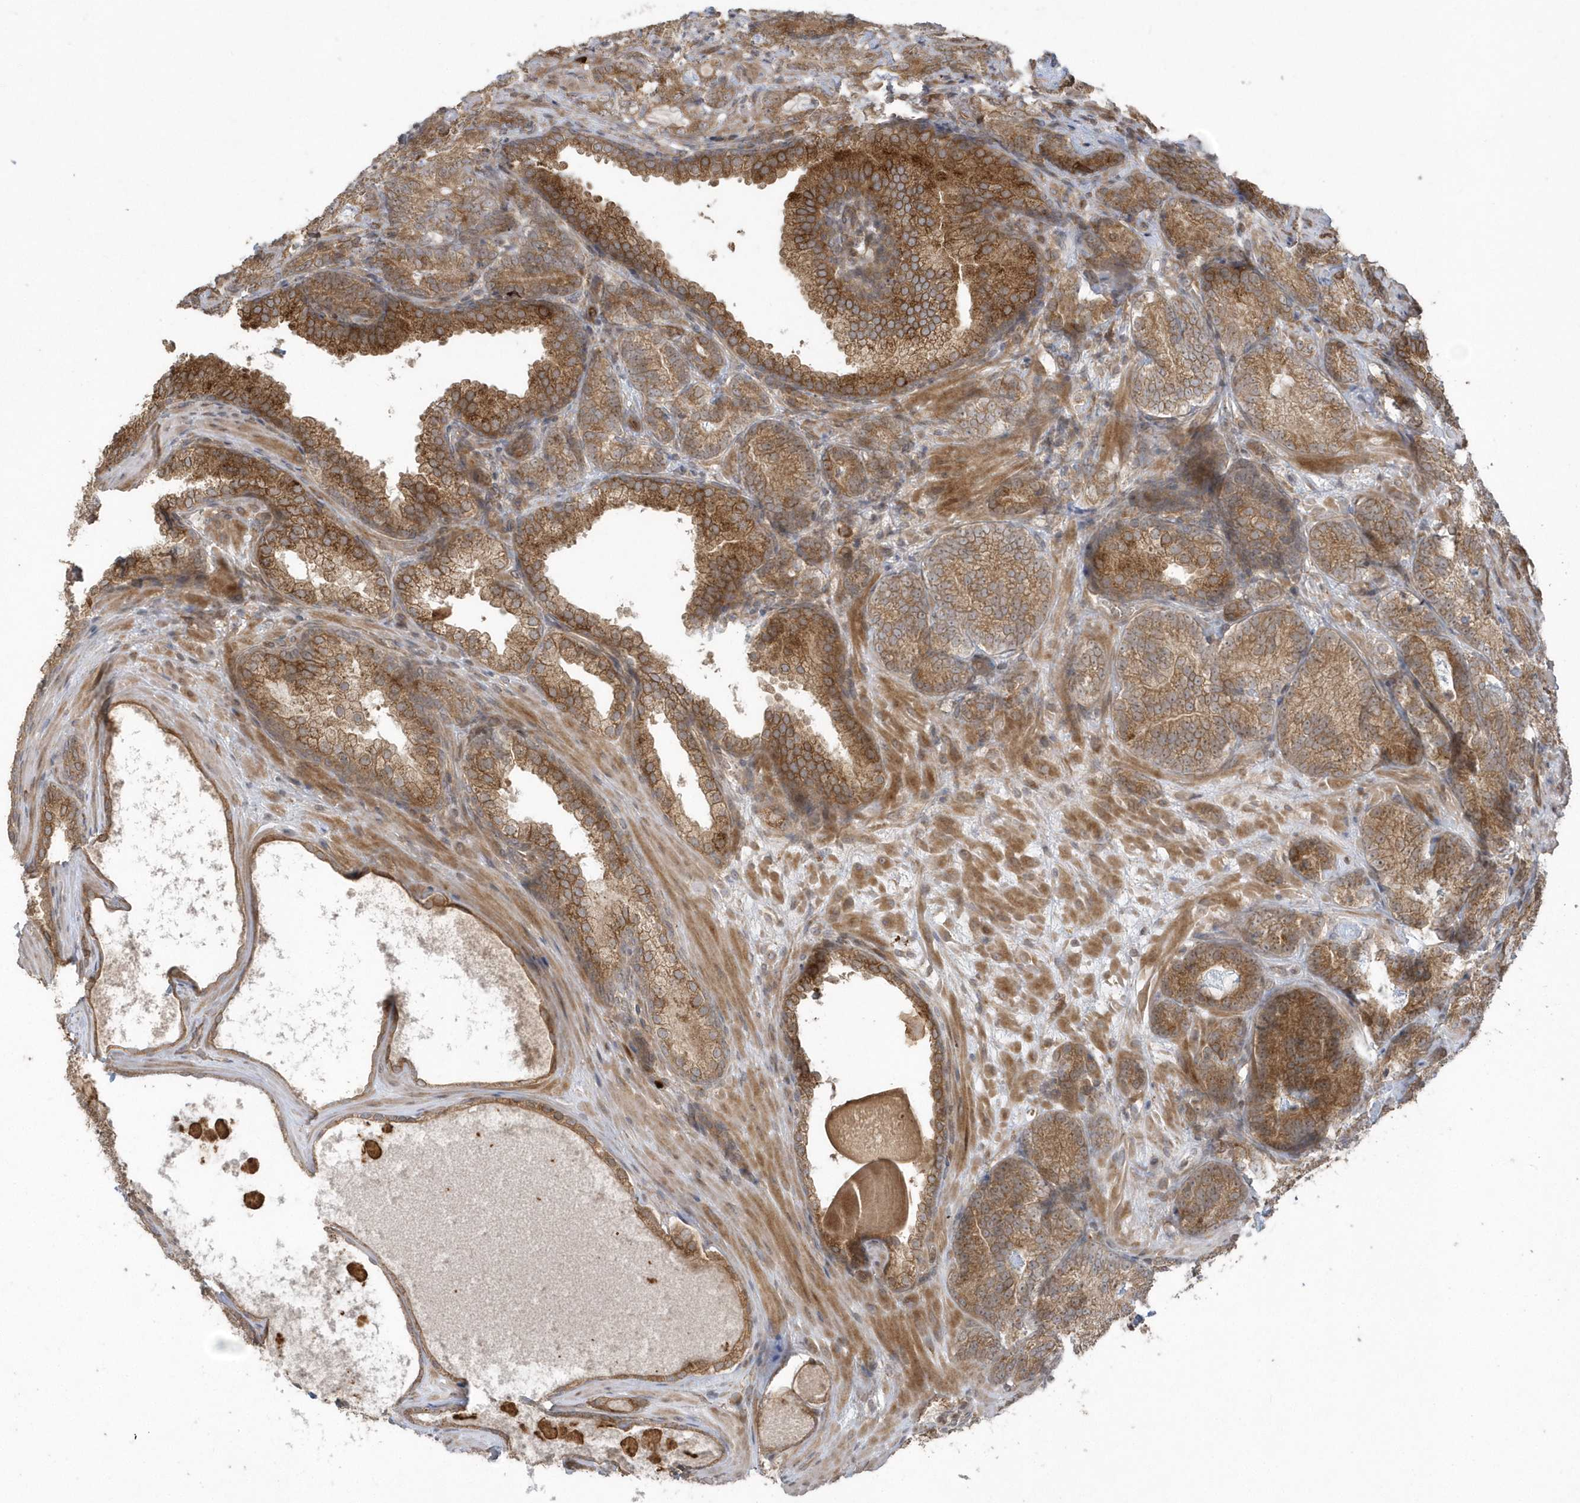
{"staining": {"intensity": "moderate", "quantity": ">75%", "location": "cytoplasmic/membranous"}, "tissue": "prostate cancer", "cell_type": "Tumor cells", "image_type": "cancer", "snomed": [{"axis": "morphology", "description": "Adenocarcinoma, High grade"}, {"axis": "topography", "description": "Prostate"}], "caption": "A medium amount of moderate cytoplasmic/membranous staining is seen in about >75% of tumor cells in prostate cancer (adenocarcinoma (high-grade)) tissue. Immunohistochemistry stains the protein in brown and the nuclei are stained blue.", "gene": "HERPUD1", "patient": {"sex": "male", "age": 66}}